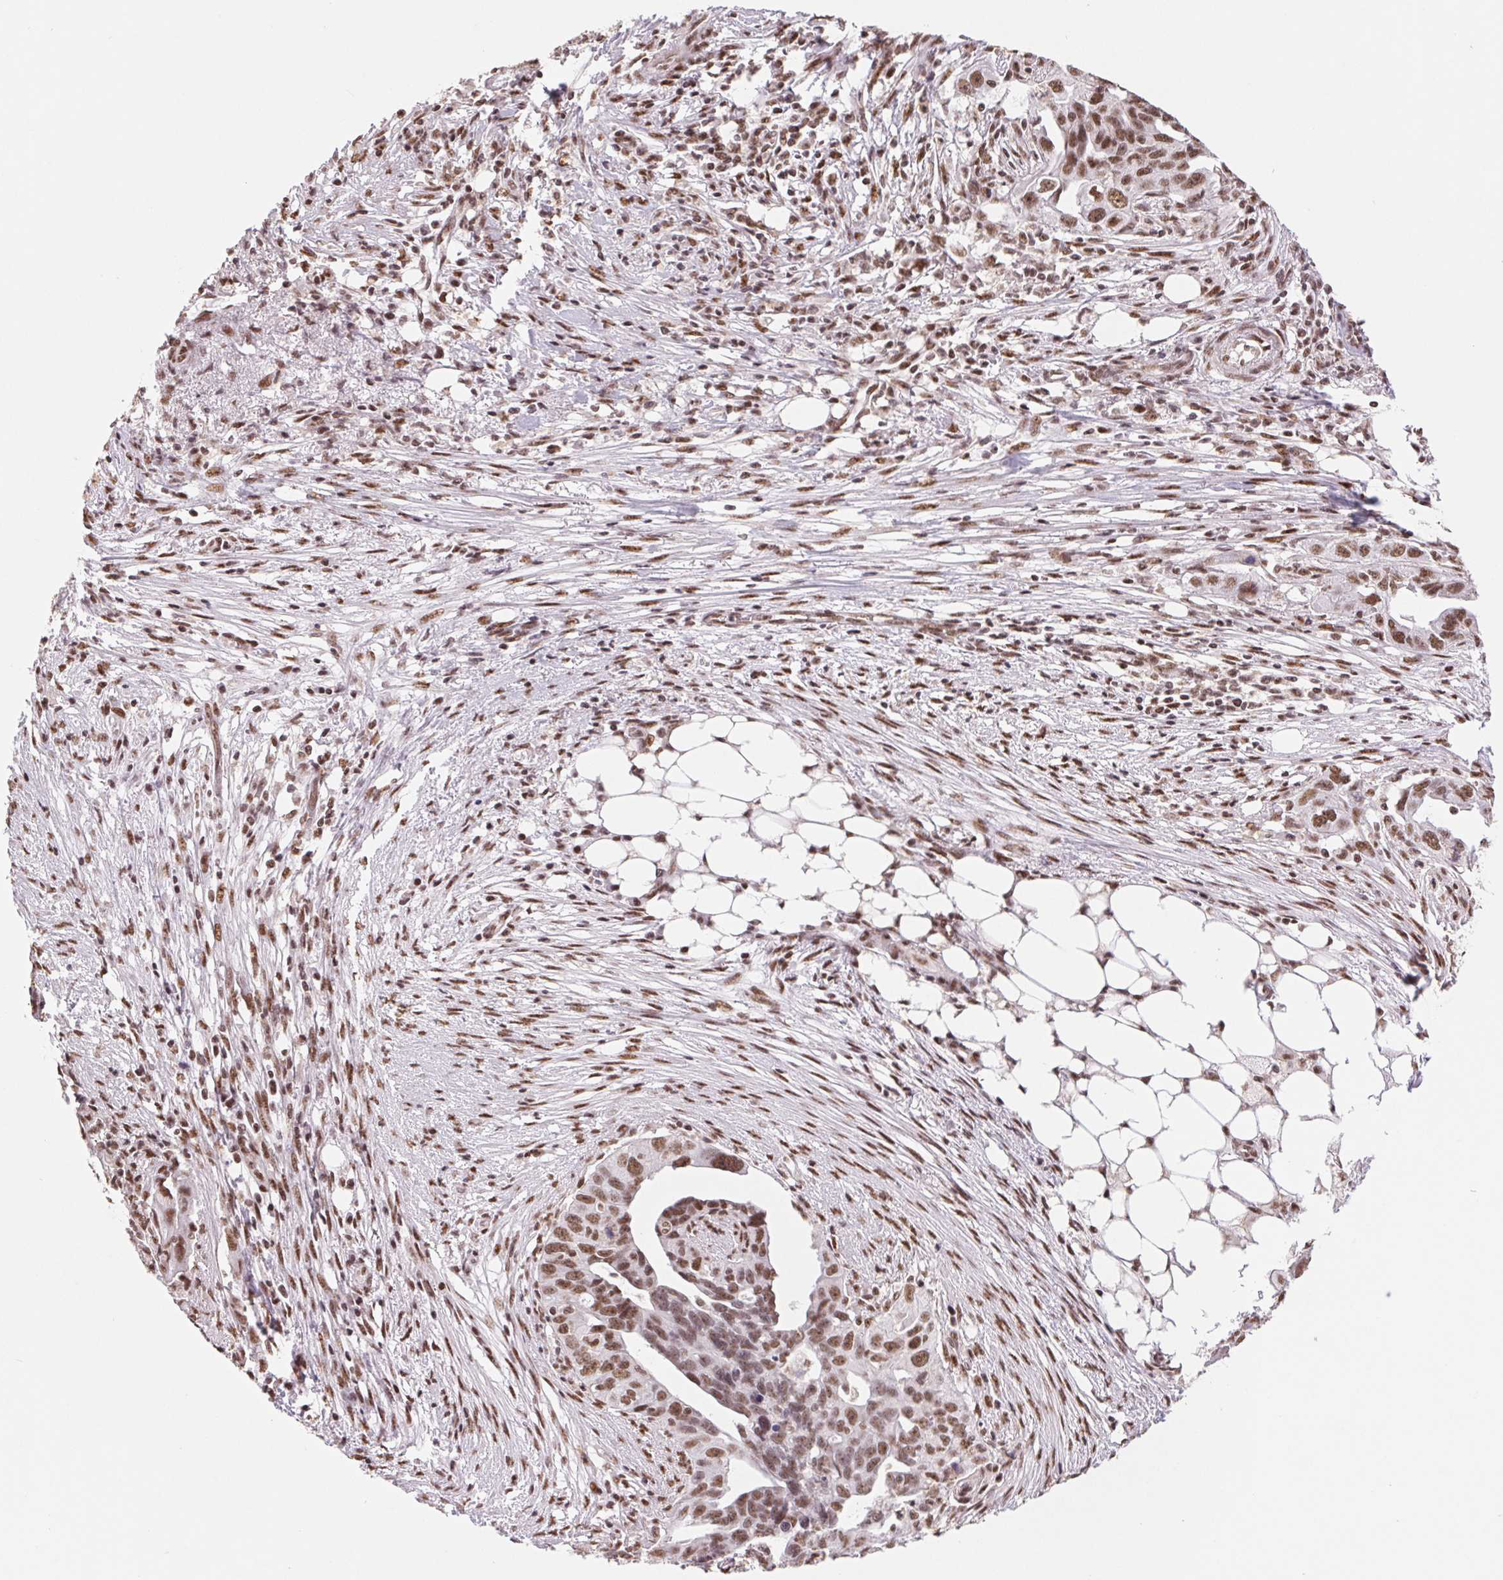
{"staining": {"intensity": "moderate", "quantity": ">75%", "location": "nuclear"}, "tissue": "ovarian cancer", "cell_type": "Tumor cells", "image_type": "cancer", "snomed": [{"axis": "morphology", "description": "Carcinoma, endometroid"}, {"axis": "morphology", "description": "Cystadenocarcinoma, serous, NOS"}, {"axis": "topography", "description": "Ovary"}], "caption": "Ovarian cancer stained with immunohistochemistry reveals moderate nuclear staining in approximately >75% of tumor cells.", "gene": "SREK1", "patient": {"sex": "female", "age": 45}}